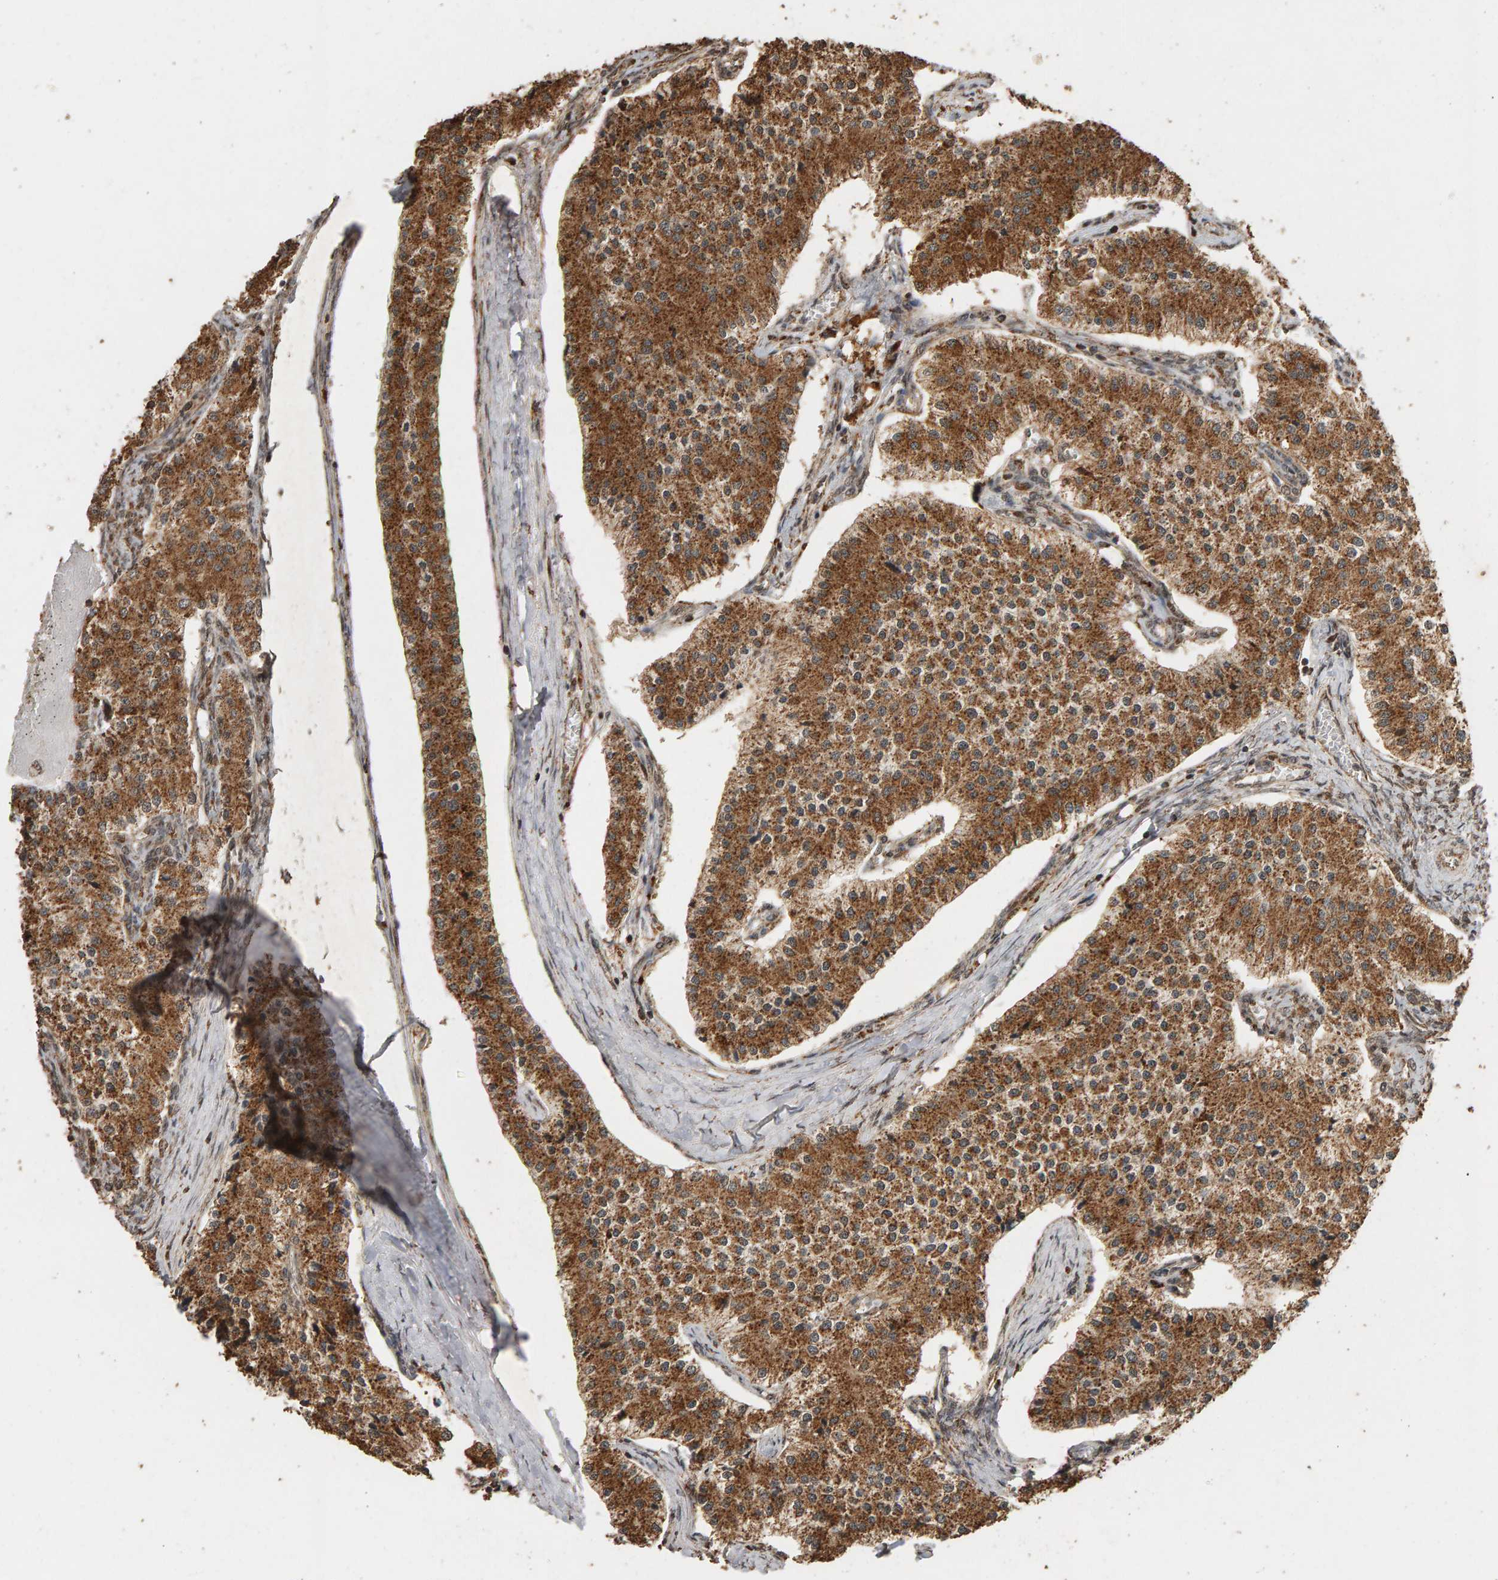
{"staining": {"intensity": "moderate", "quantity": ">75%", "location": "cytoplasmic/membranous"}, "tissue": "carcinoid", "cell_type": "Tumor cells", "image_type": "cancer", "snomed": [{"axis": "morphology", "description": "Carcinoid, malignant, NOS"}, {"axis": "topography", "description": "Colon"}], "caption": "Brown immunohistochemical staining in human malignant carcinoid exhibits moderate cytoplasmic/membranous positivity in about >75% of tumor cells. (Stains: DAB (3,3'-diaminobenzidine) in brown, nuclei in blue, Microscopy: brightfield microscopy at high magnification).", "gene": "GSTK1", "patient": {"sex": "female", "age": 52}}